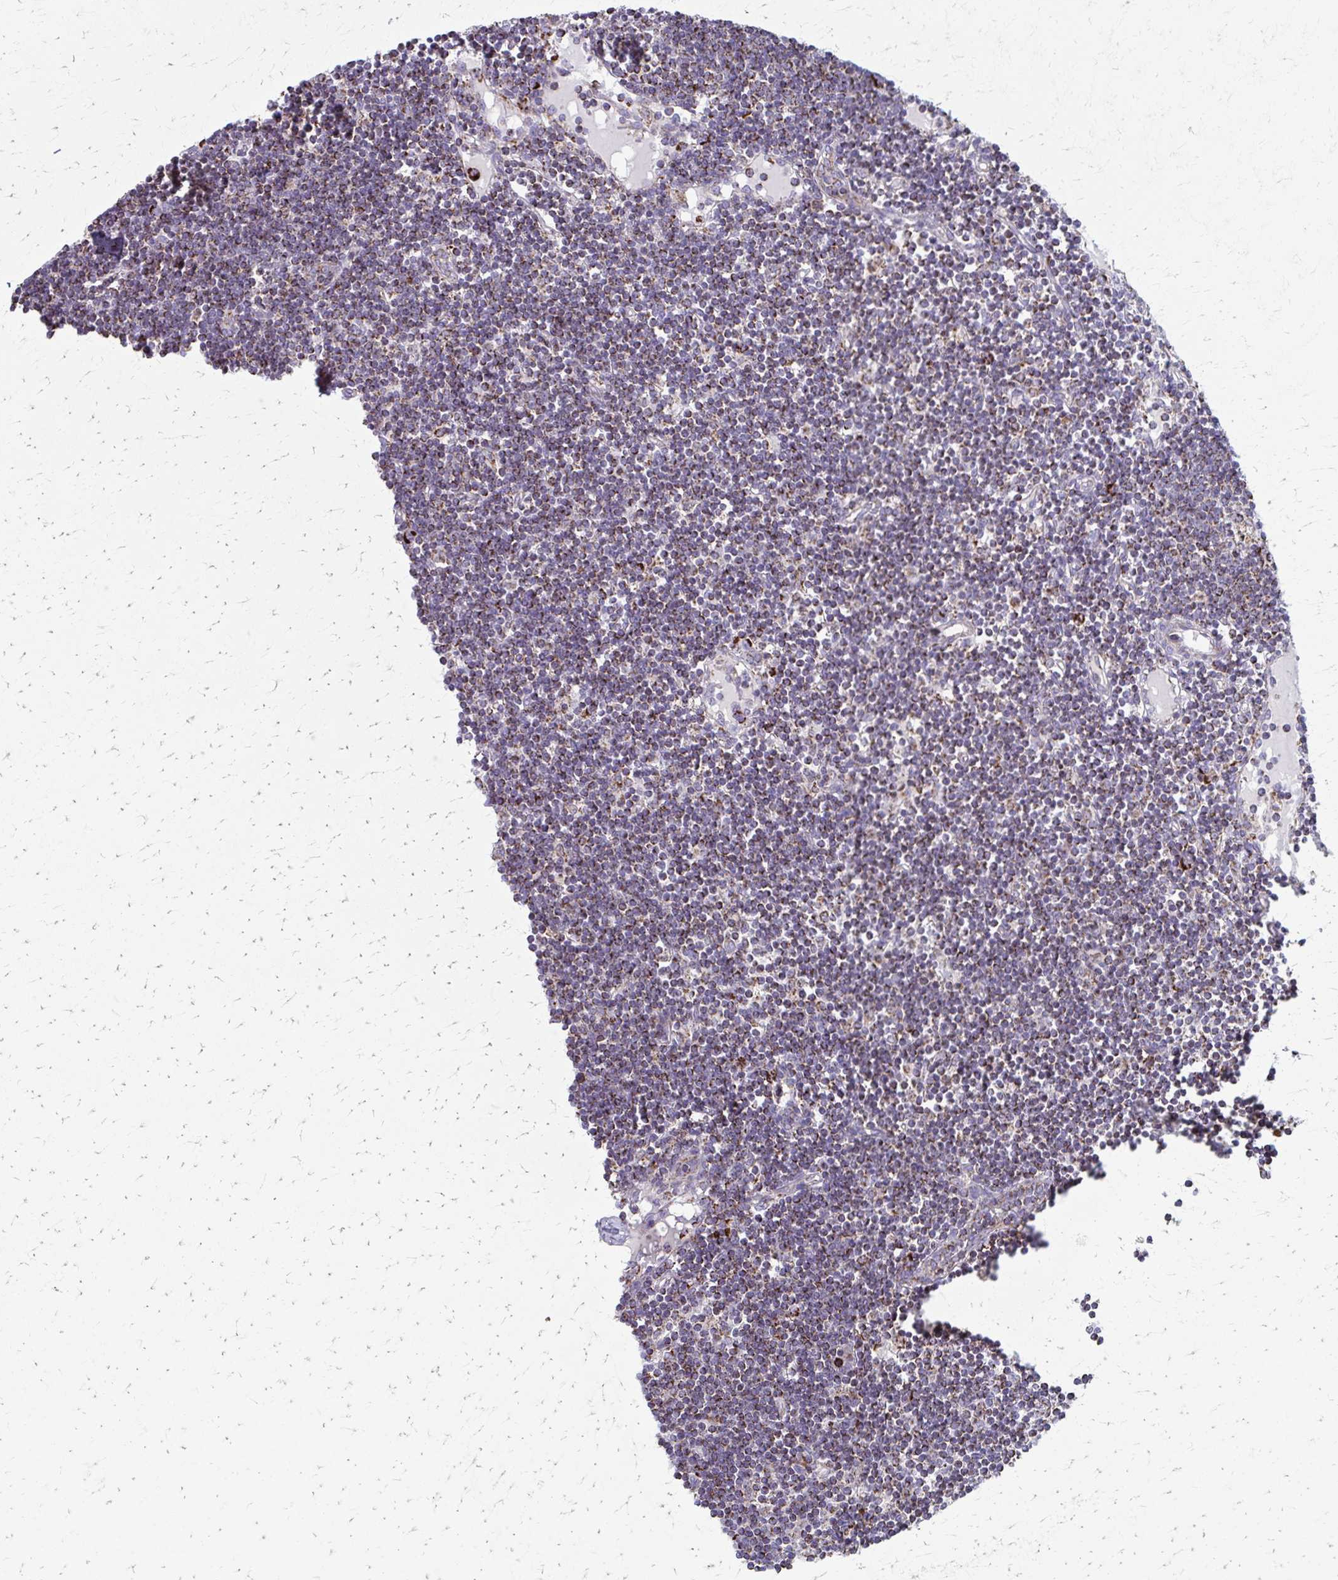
{"staining": {"intensity": "strong", "quantity": "25%-75%", "location": "cytoplasmic/membranous"}, "tissue": "lymph node", "cell_type": "Germinal center cells", "image_type": "normal", "snomed": [{"axis": "morphology", "description": "Normal tissue, NOS"}, {"axis": "topography", "description": "Lymph node"}], "caption": "IHC (DAB) staining of benign lymph node displays strong cytoplasmic/membranous protein staining in about 25%-75% of germinal center cells. (Stains: DAB in brown, nuclei in blue, Microscopy: brightfield microscopy at high magnification).", "gene": "TVP23A", "patient": {"sex": "female", "age": 65}}